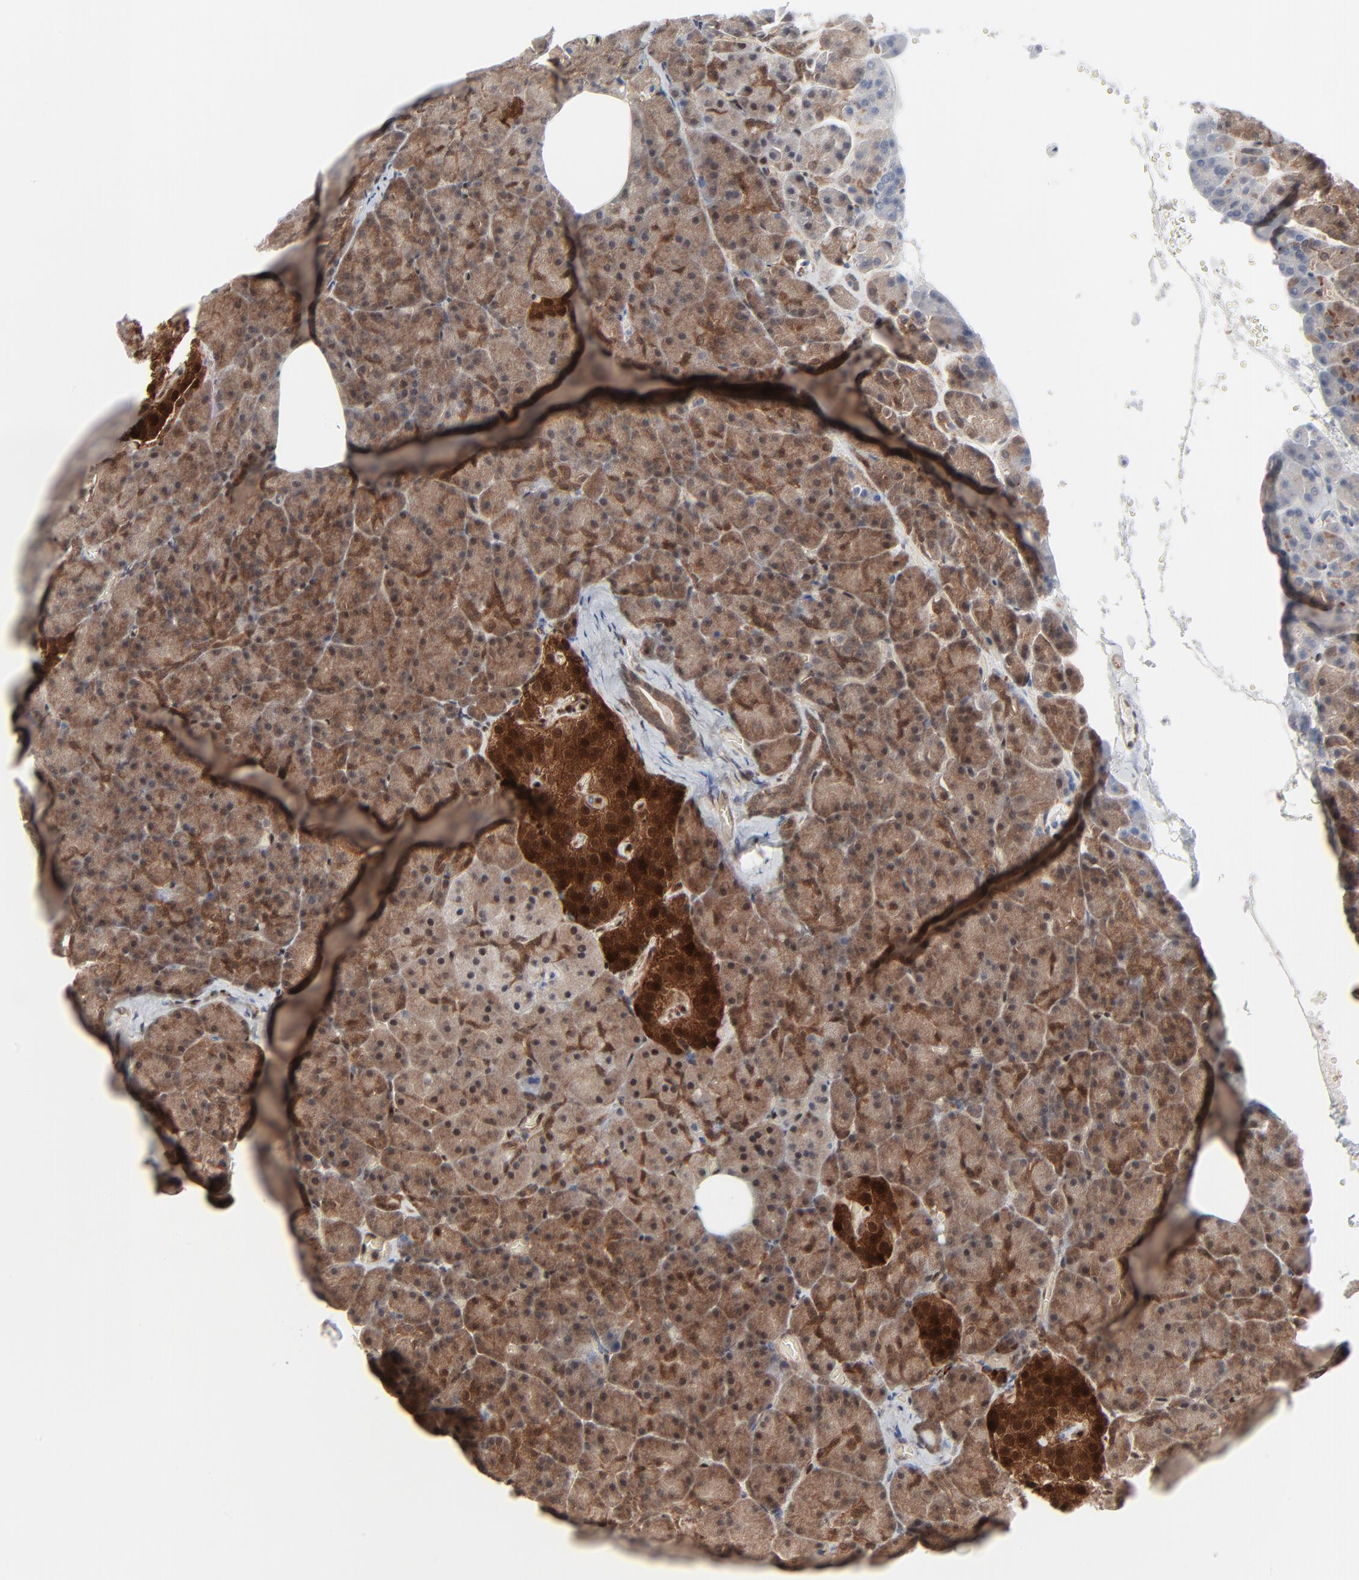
{"staining": {"intensity": "moderate", "quantity": ">75%", "location": "cytoplasmic/membranous"}, "tissue": "pancreas", "cell_type": "Exocrine glandular cells", "image_type": "normal", "snomed": [{"axis": "morphology", "description": "Normal tissue, NOS"}, {"axis": "topography", "description": "Pancreas"}], "caption": "IHC (DAB (3,3'-diaminobenzidine)) staining of unremarkable human pancreas exhibits moderate cytoplasmic/membranous protein expression in approximately >75% of exocrine glandular cells.", "gene": "AKT1", "patient": {"sex": "female", "age": 35}}